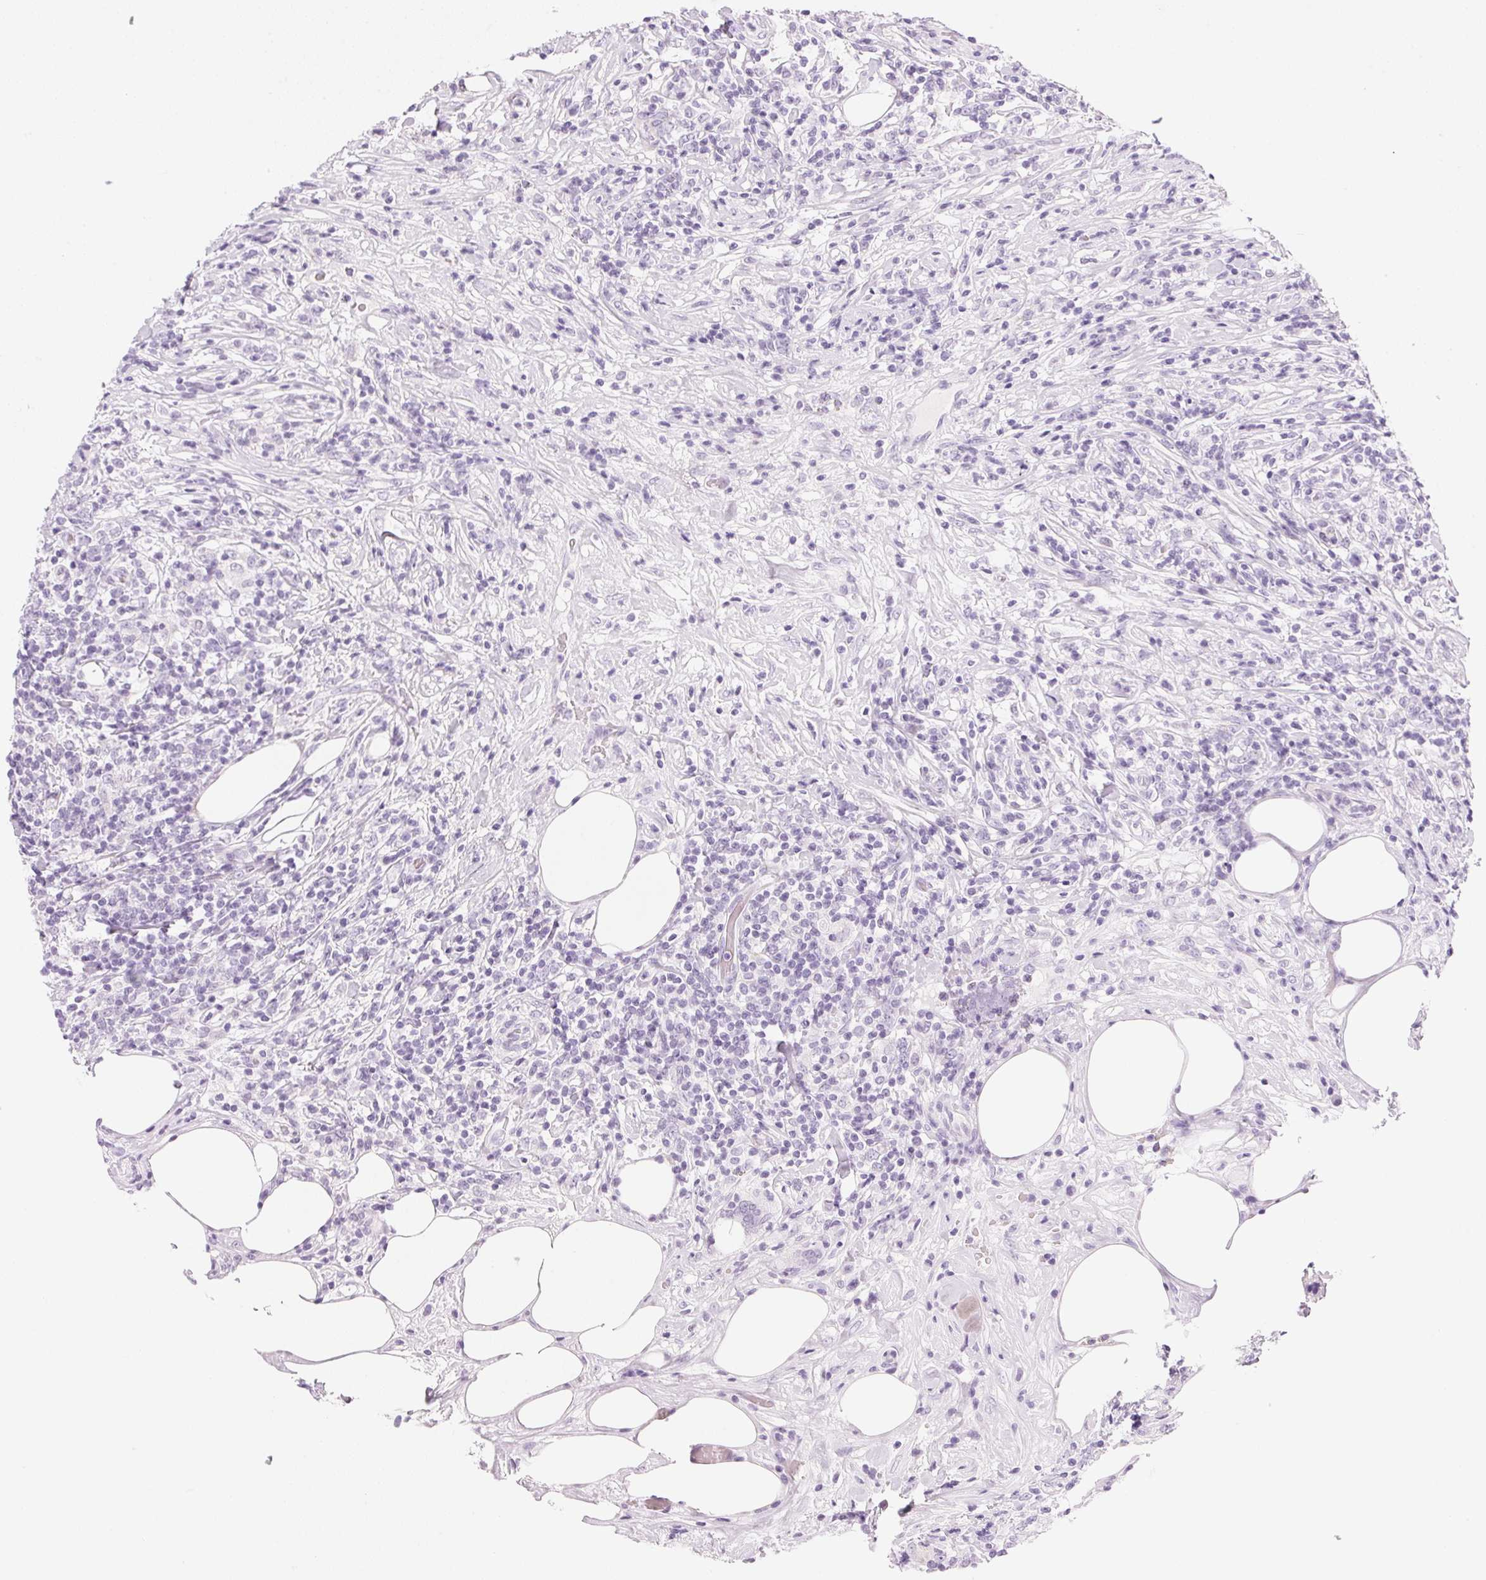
{"staining": {"intensity": "negative", "quantity": "none", "location": "none"}, "tissue": "lymphoma", "cell_type": "Tumor cells", "image_type": "cancer", "snomed": [{"axis": "morphology", "description": "Malignant lymphoma, non-Hodgkin's type, High grade"}, {"axis": "topography", "description": "Lymph node"}], "caption": "This is an immunohistochemistry (IHC) histopathology image of human lymphoma. There is no positivity in tumor cells.", "gene": "IGFBP1", "patient": {"sex": "female", "age": 84}}